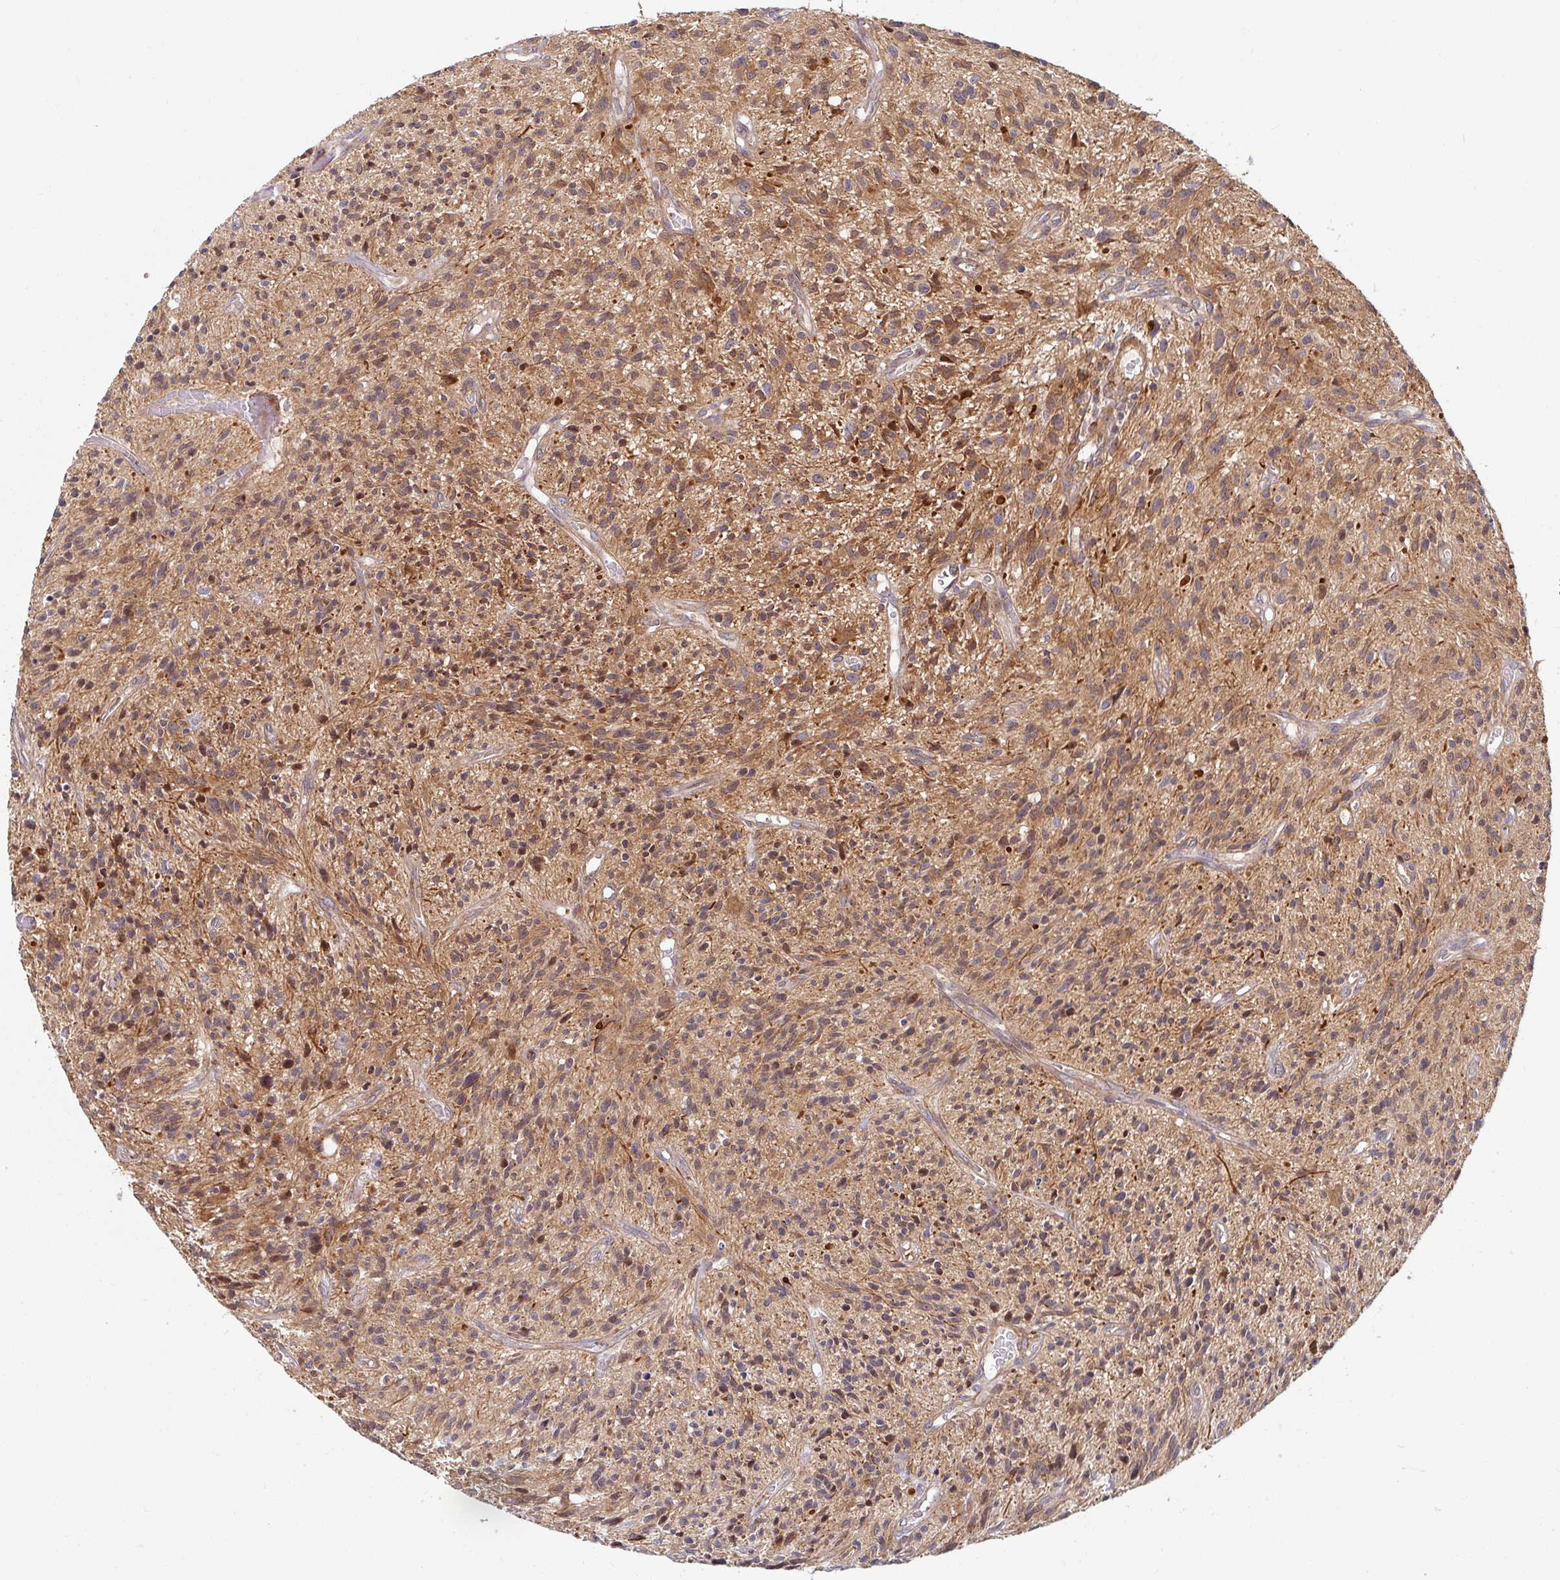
{"staining": {"intensity": "moderate", "quantity": ">75%", "location": "cytoplasmic/membranous"}, "tissue": "glioma", "cell_type": "Tumor cells", "image_type": "cancer", "snomed": [{"axis": "morphology", "description": "Glioma, malignant, High grade"}, {"axis": "topography", "description": "Brain"}], "caption": "This micrograph reveals IHC staining of human high-grade glioma (malignant), with medium moderate cytoplasmic/membranous staining in approximately >75% of tumor cells.", "gene": "BTF3", "patient": {"sex": "male", "age": 75}}